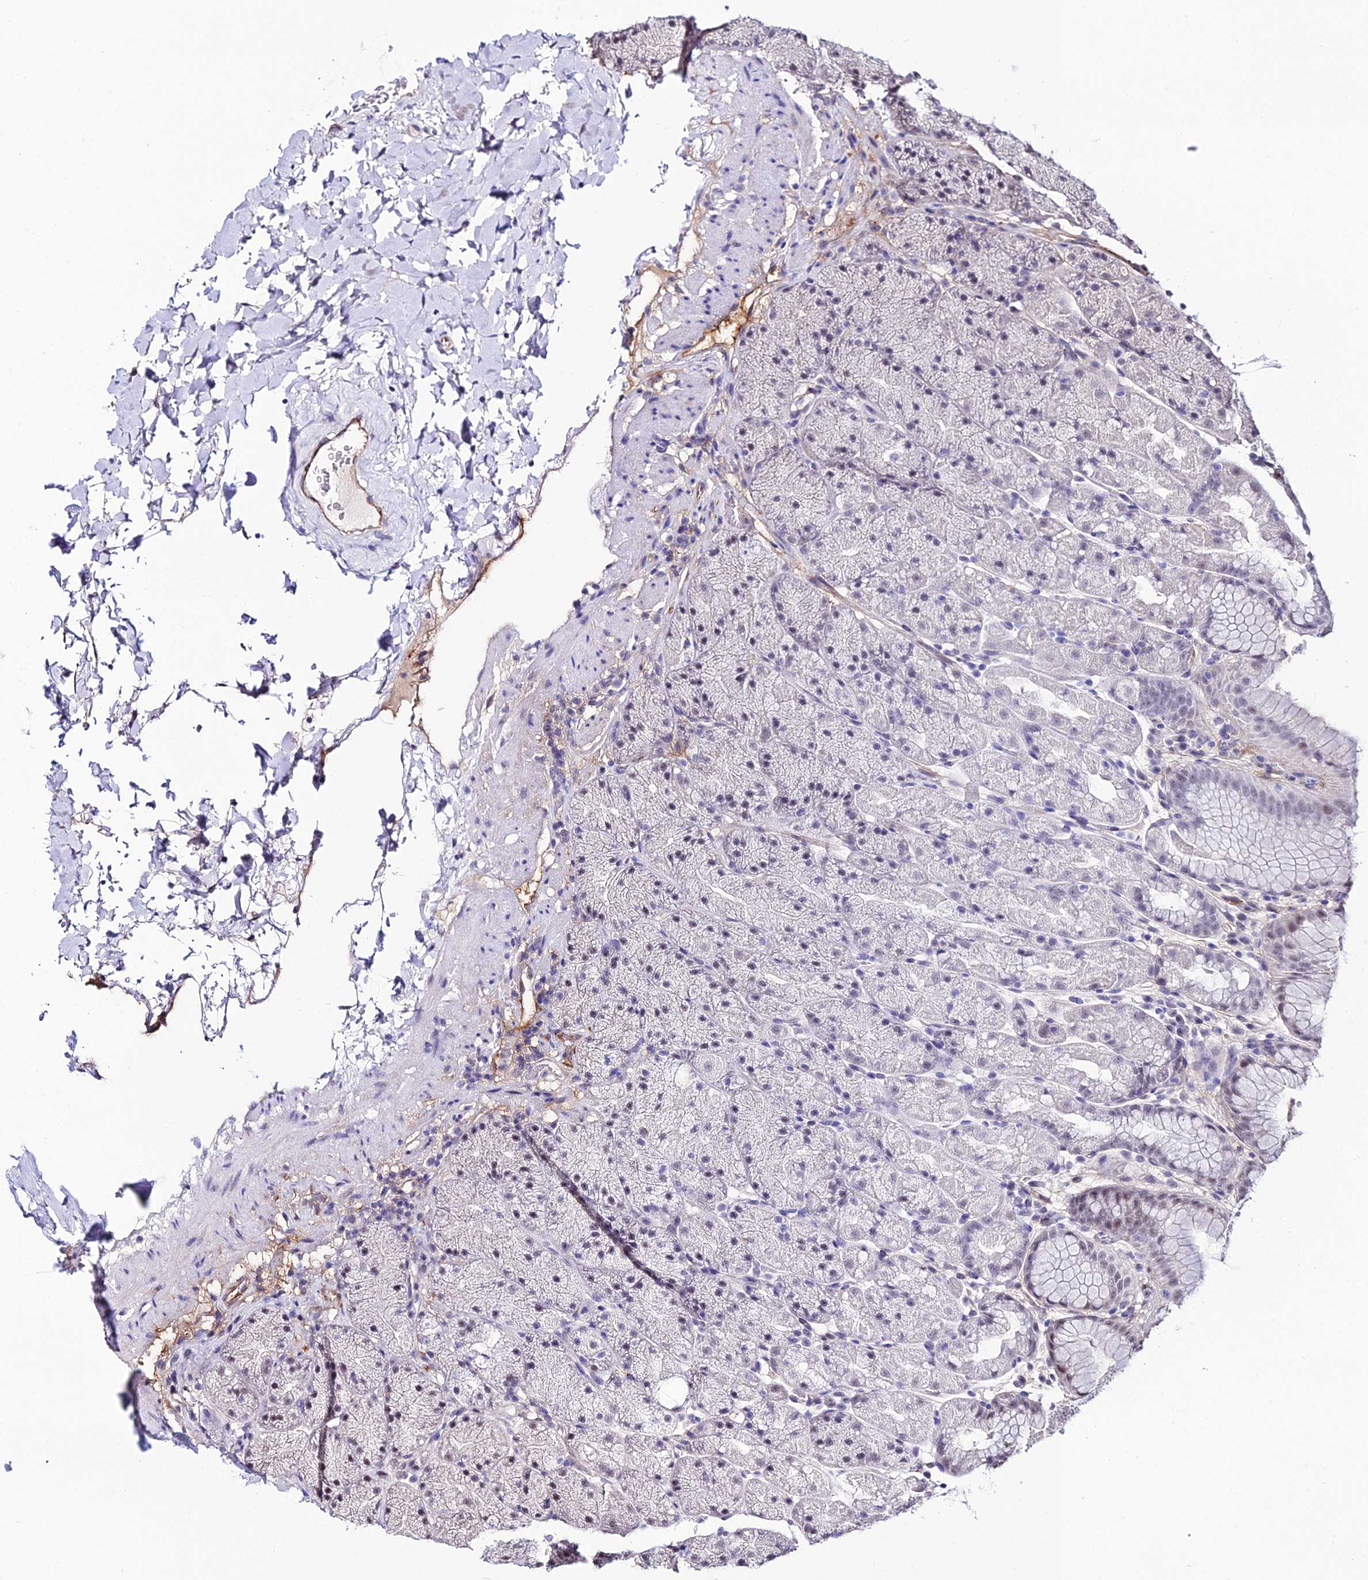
{"staining": {"intensity": "weak", "quantity": "<25%", "location": "nuclear"}, "tissue": "stomach", "cell_type": "Glandular cells", "image_type": "normal", "snomed": [{"axis": "morphology", "description": "Normal tissue, NOS"}, {"axis": "topography", "description": "Stomach, upper"}, {"axis": "topography", "description": "Stomach, lower"}], "caption": "DAB (3,3'-diaminobenzidine) immunohistochemical staining of benign human stomach demonstrates no significant staining in glandular cells. (Brightfield microscopy of DAB (3,3'-diaminobenzidine) immunohistochemistry (IHC) at high magnification).", "gene": "SYT15B", "patient": {"sex": "male", "age": 67}}